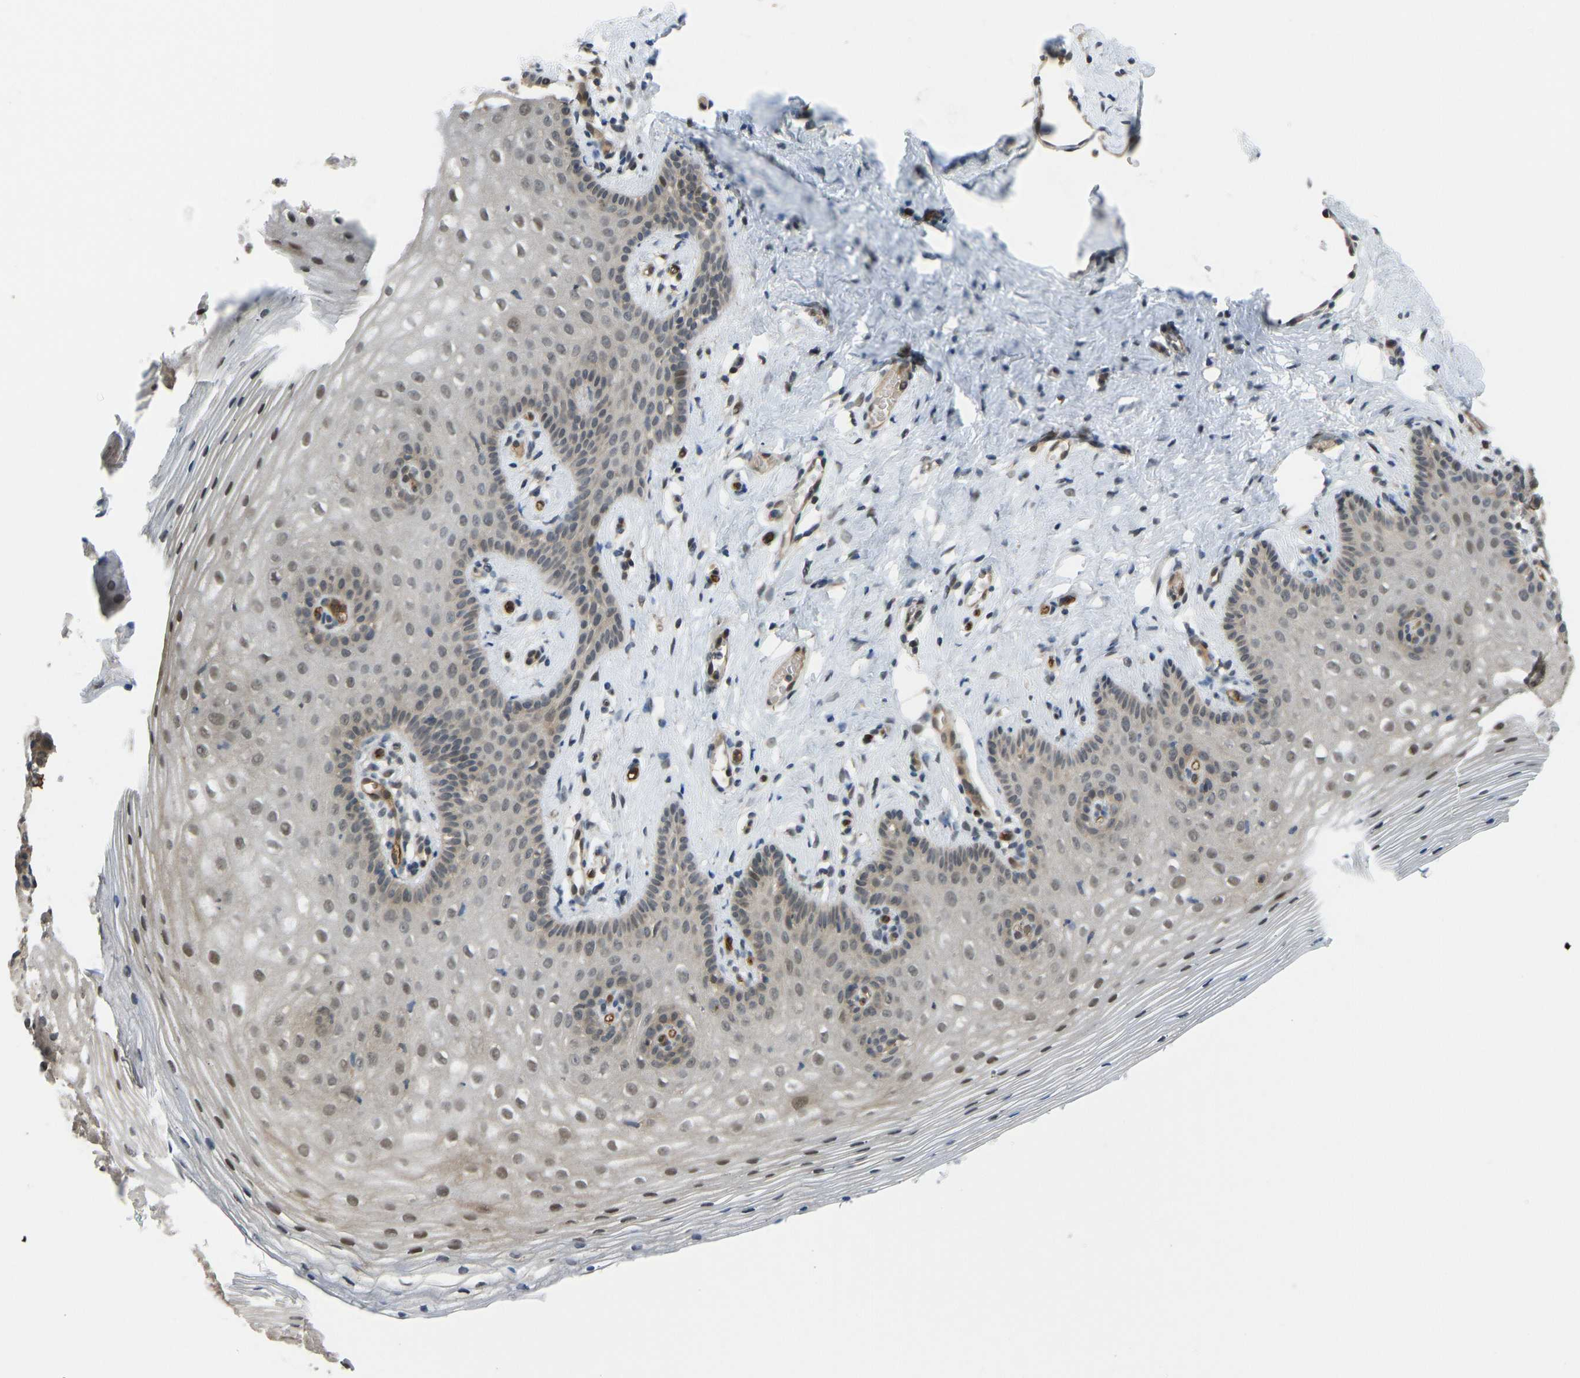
{"staining": {"intensity": "moderate", "quantity": "25%-75%", "location": "nuclear"}, "tissue": "vagina", "cell_type": "Squamous epithelial cells", "image_type": "normal", "snomed": [{"axis": "morphology", "description": "Normal tissue, NOS"}, {"axis": "topography", "description": "Vagina"}], "caption": "Immunohistochemistry (IHC) (DAB (3,3'-diaminobenzidine)) staining of unremarkable human vagina reveals moderate nuclear protein positivity in approximately 25%-75% of squamous epithelial cells.", "gene": "CCT8", "patient": {"sex": "female", "age": 32}}